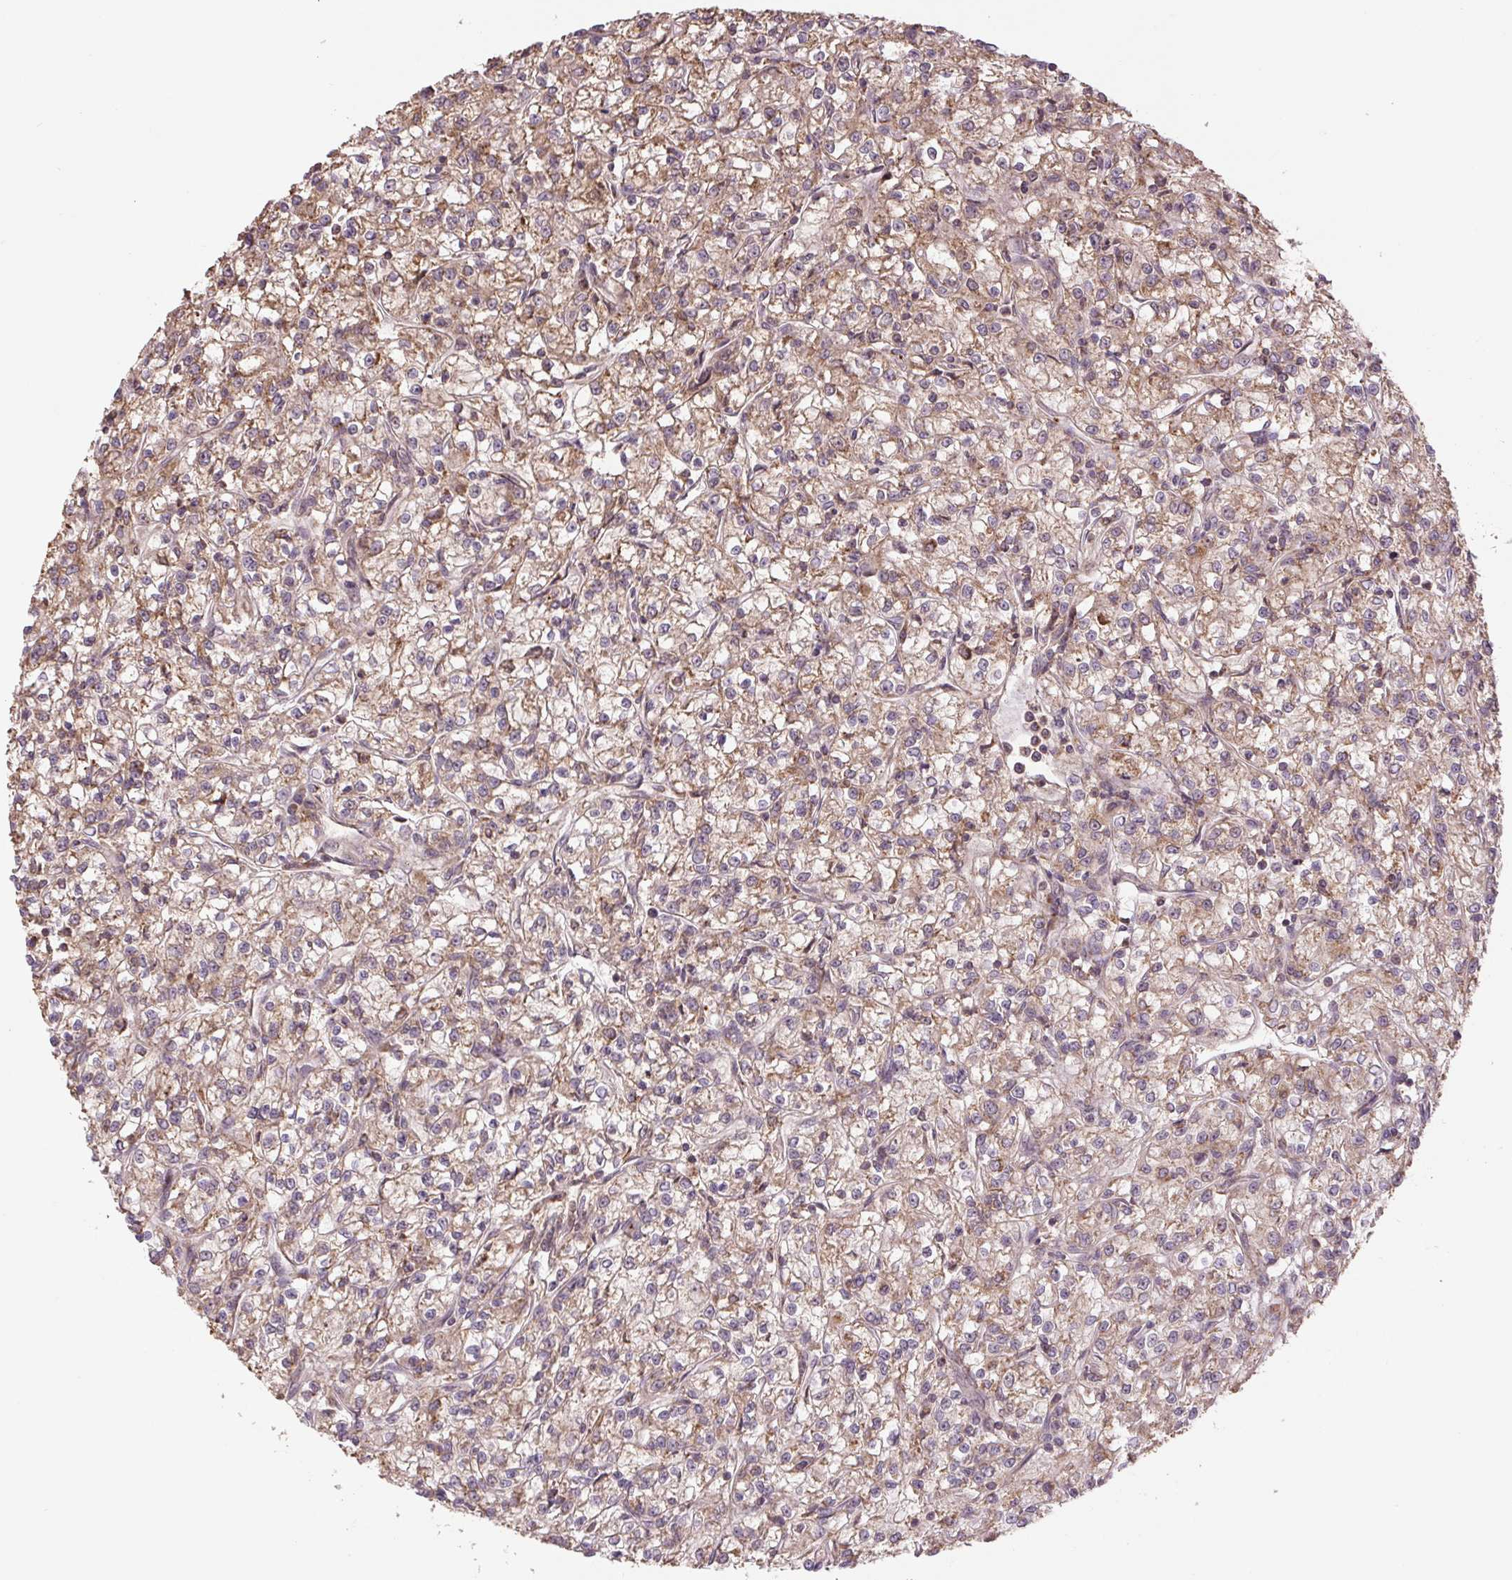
{"staining": {"intensity": "moderate", "quantity": ">75%", "location": "cytoplasmic/membranous"}, "tissue": "renal cancer", "cell_type": "Tumor cells", "image_type": "cancer", "snomed": [{"axis": "morphology", "description": "Adenocarcinoma, NOS"}, {"axis": "topography", "description": "Kidney"}], "caption": "An immunohistochemistry (IHC) micrograph of tumor tissue is shown. Protein staining in brown shows moderate cytoplasmic/membranous positivity in adenocarcinoma (renal) within tumor cells.", "gene": "TMEM160", "patient": {"sex": "female", "age": 59}}